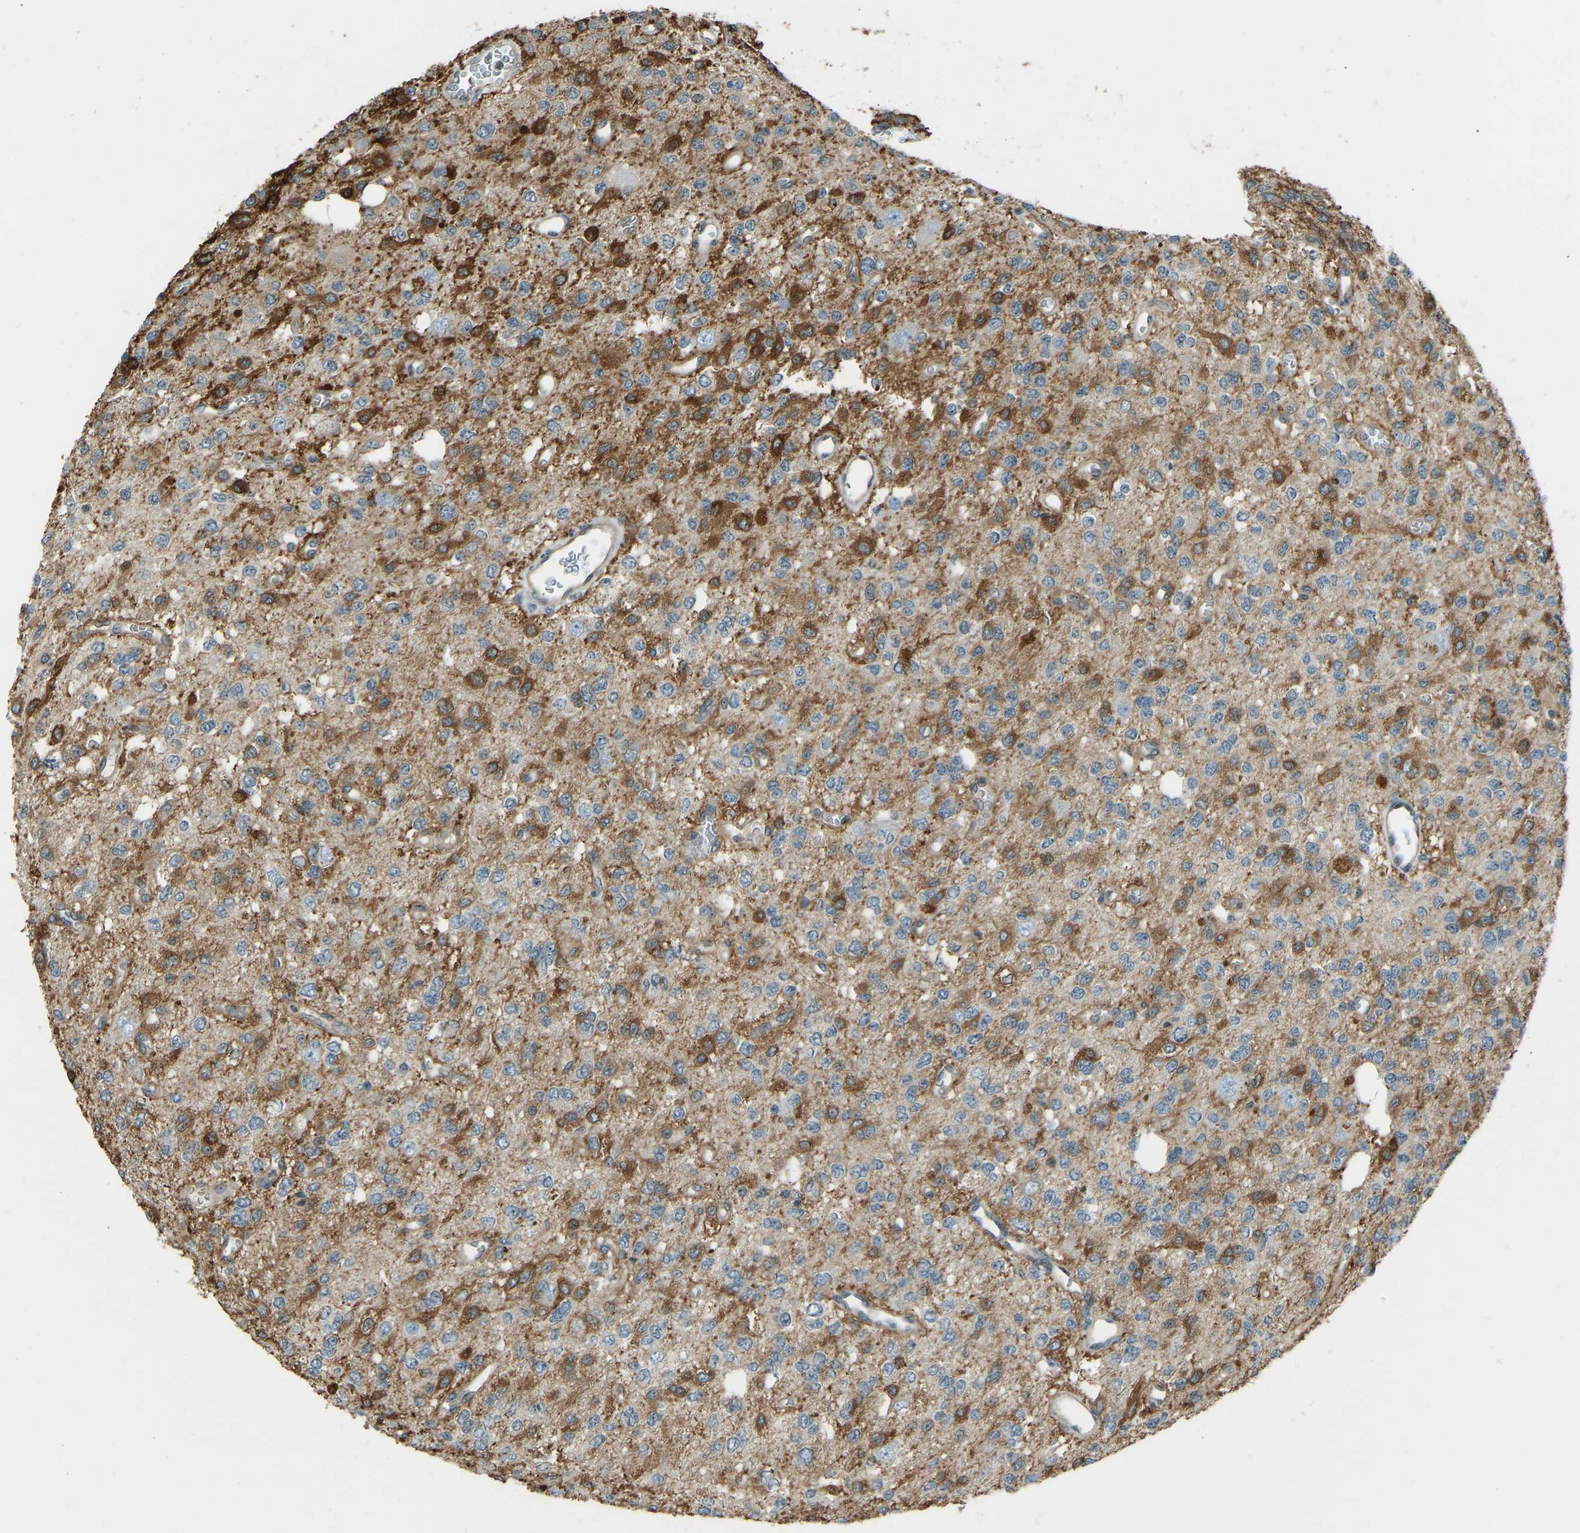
{"staining": {"intensity": "moderate", "quantity": ">75%", "location": "cytoplasmic/membranous"}, "tissue": "glioma", "cell_type": "Tumor cells", "image_type": "cancer", "snomed": [{"axis": "morphology", "description": "Glioma, malignant, Low grade"}, {"axis": "topography", "description": "Brain"}], "caption": "Human glioma stained for a protein (brown) demonstrates moderate cytoplasmic/membranous positive expression in about >75% of tumor cells.", "gene": "SVOPL", "patient": {"sex": "male", "age": 38}}